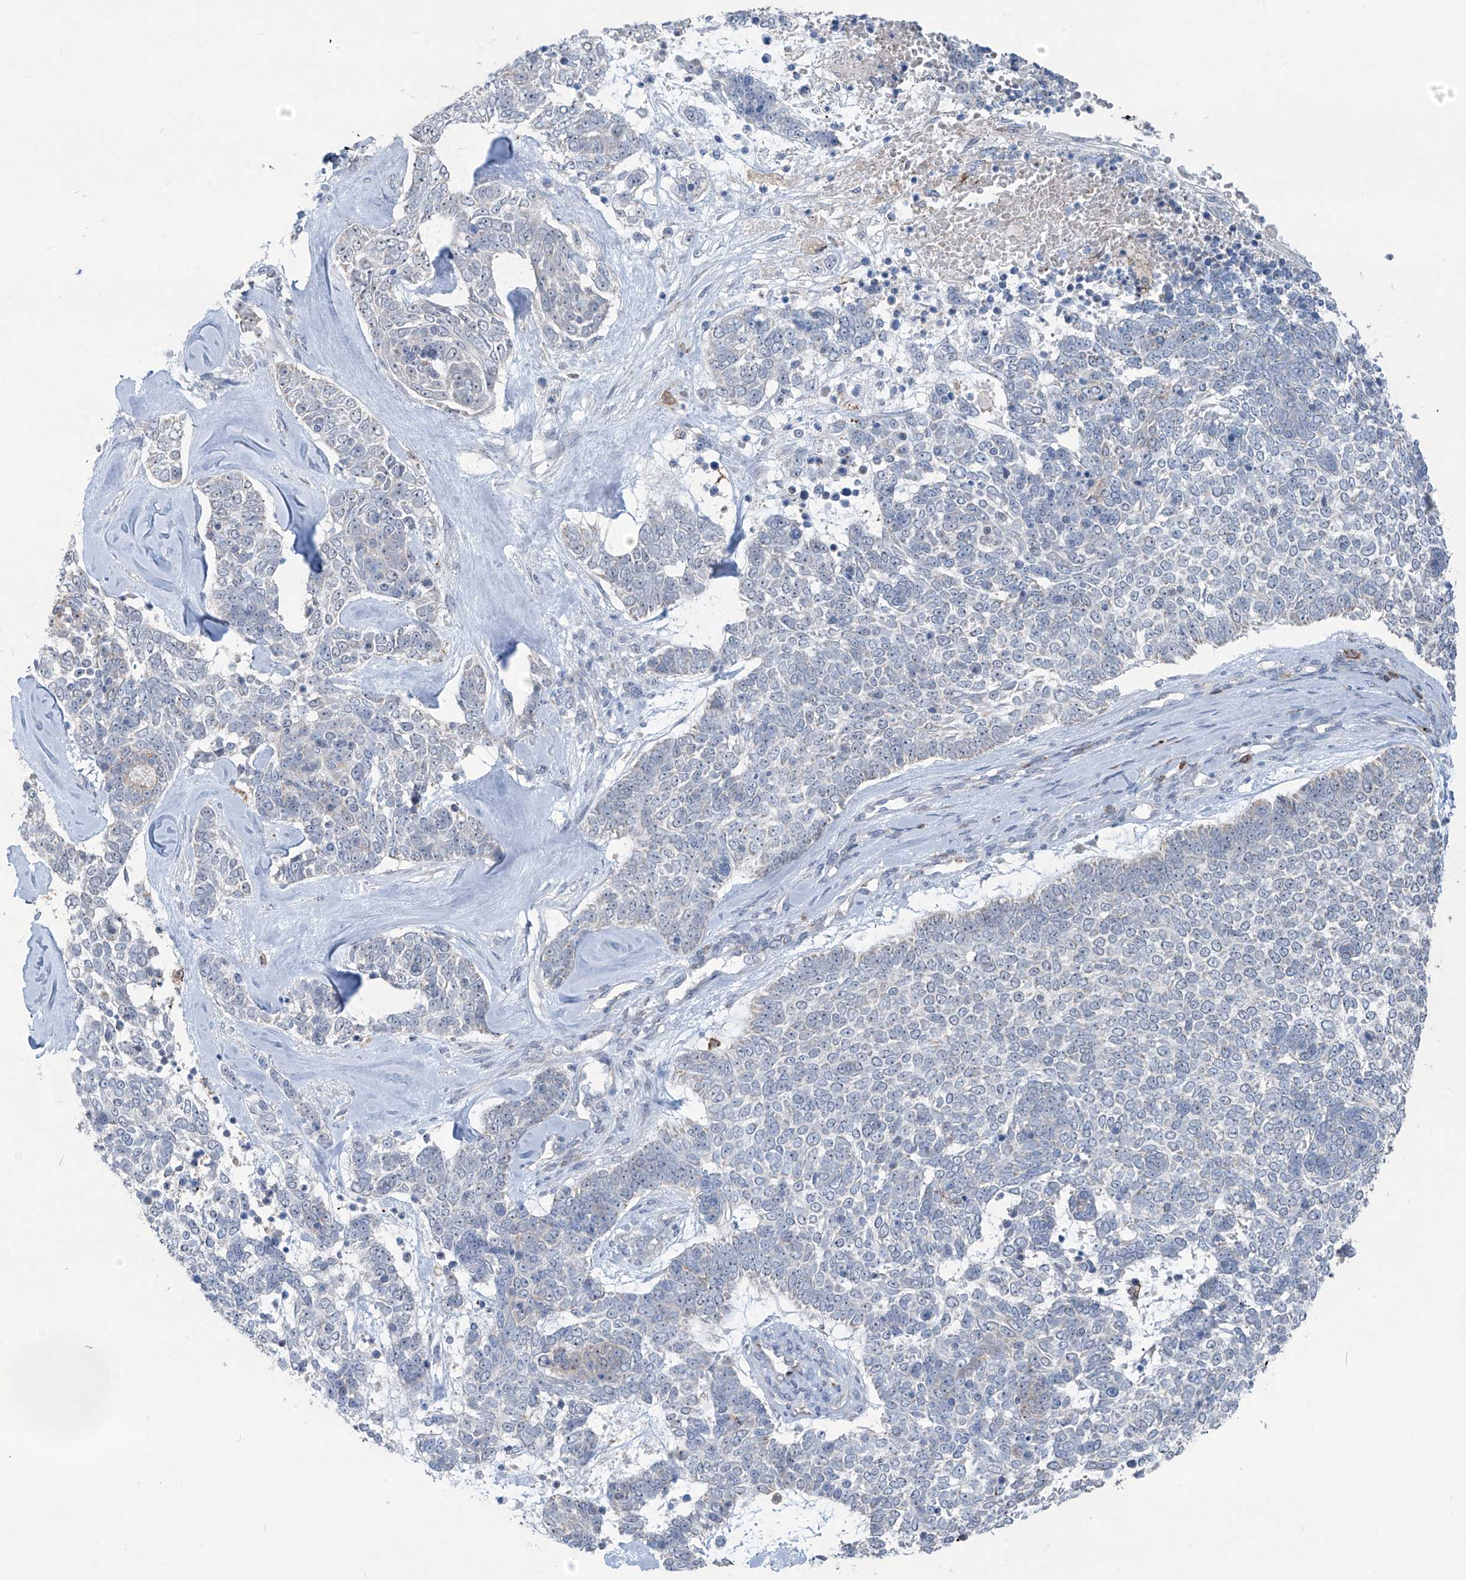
{"staining": {"intensity": "negative", "quantity": "none", "location": "none"}, "tissue": "skin cancer", "cell_type": "Tumor cells", "image_type": "cancer", "snomed": [{"axis": "morphology", "description": "Basal cell carcinoma"}, {"axis": "topography", "description": "Skin"}], "caption": "An image of human skin cancer (basal cell carcinoma) is negative for staining in tumor cells.", "gene": "ZBTB48", "patient": {"sex": "female", "age": 81}}